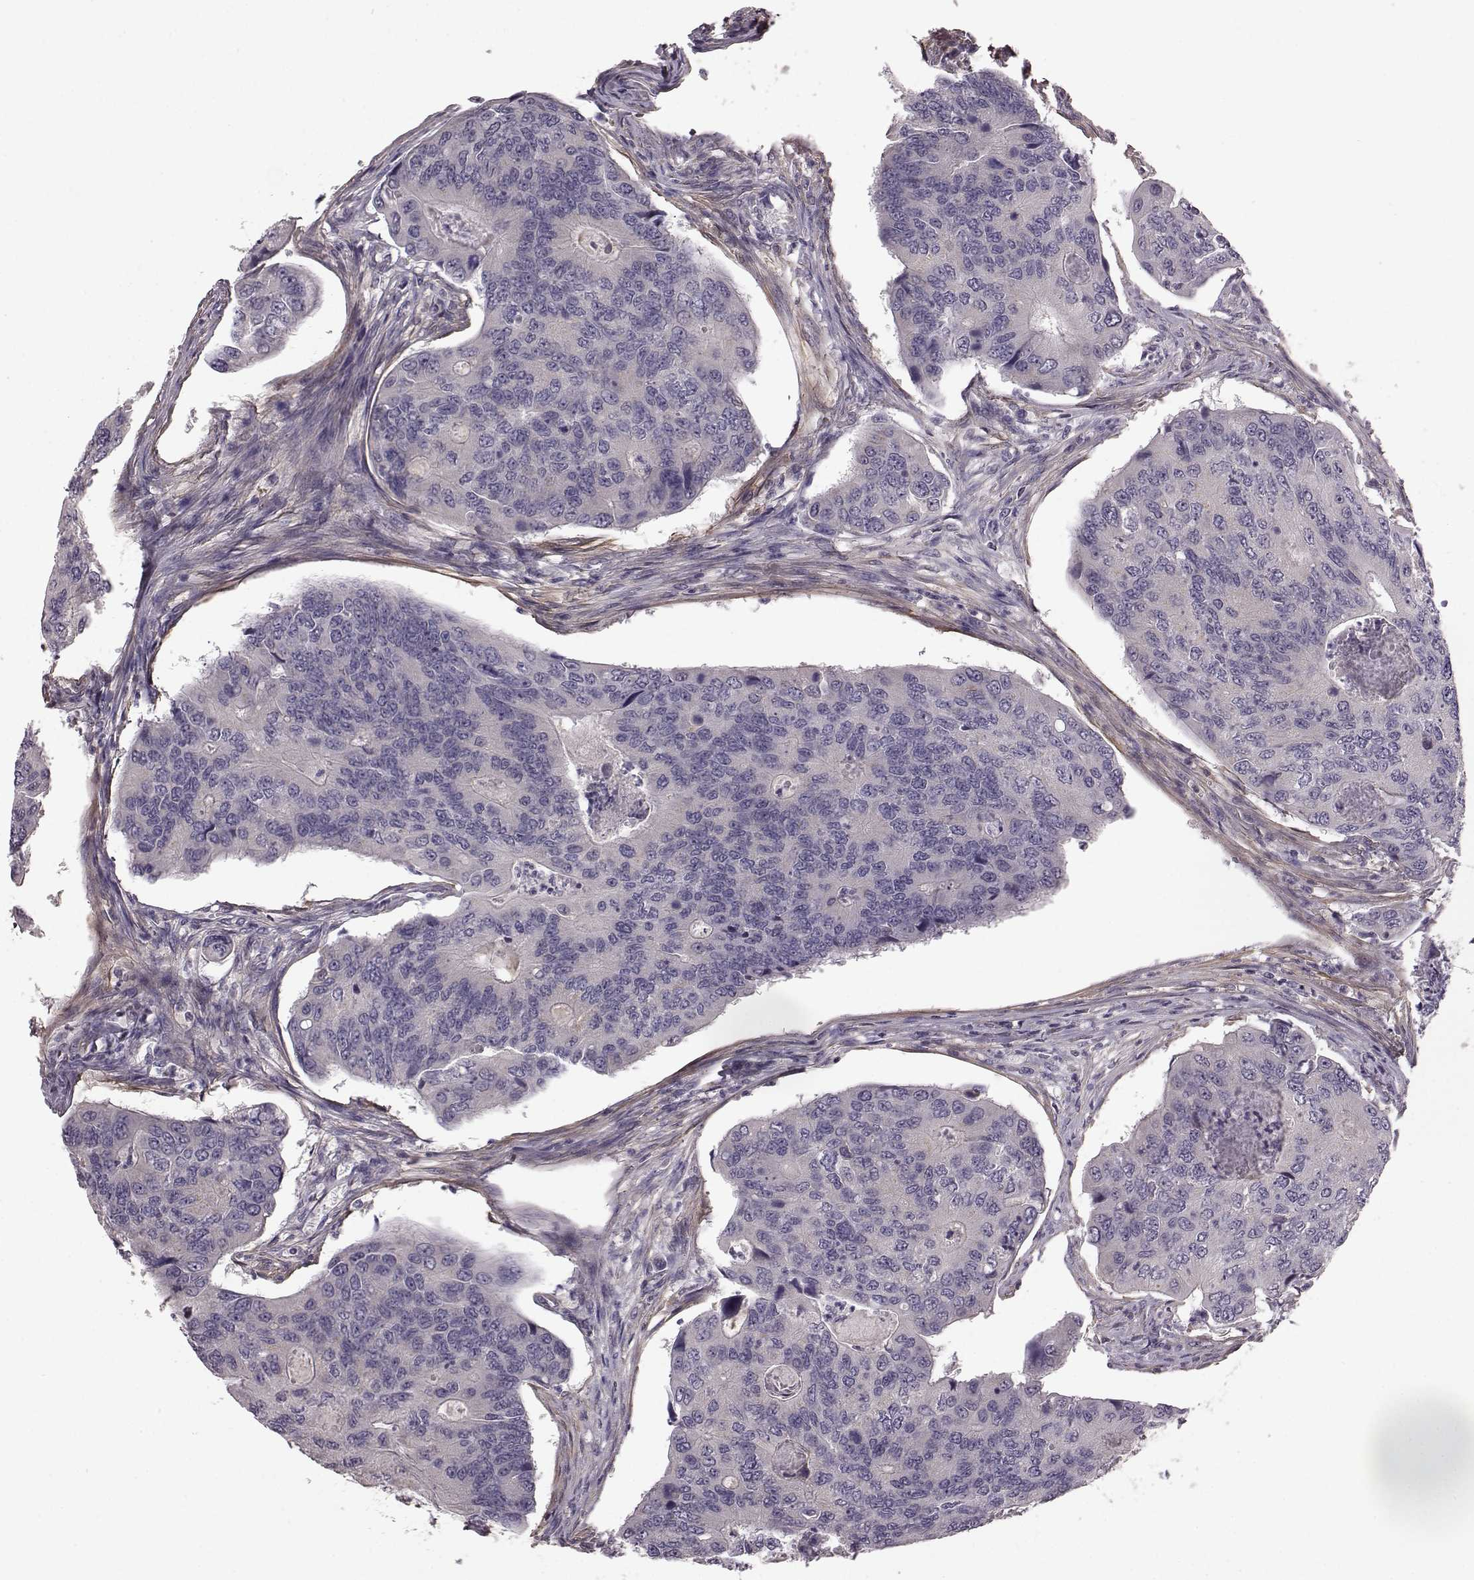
{"staining": {"intensity": "negative", "quantity": "none", "location": "none"}, "tissue": "colorectal cancer", "cell_type": "Tumor cells", "image_type": "cancer", "snomed": [{"axis": "morphology", "description": "Adenocarcinoma, NOS"}, {"axis": "topography", "description": "Colon"}], "caption": "Colorectal cancer stained for a protein using immunohistochemistry (IHC) displays no expression tumor cells.", "gene": "GRK1", "patient": {"sex": "female", "age": 67}}